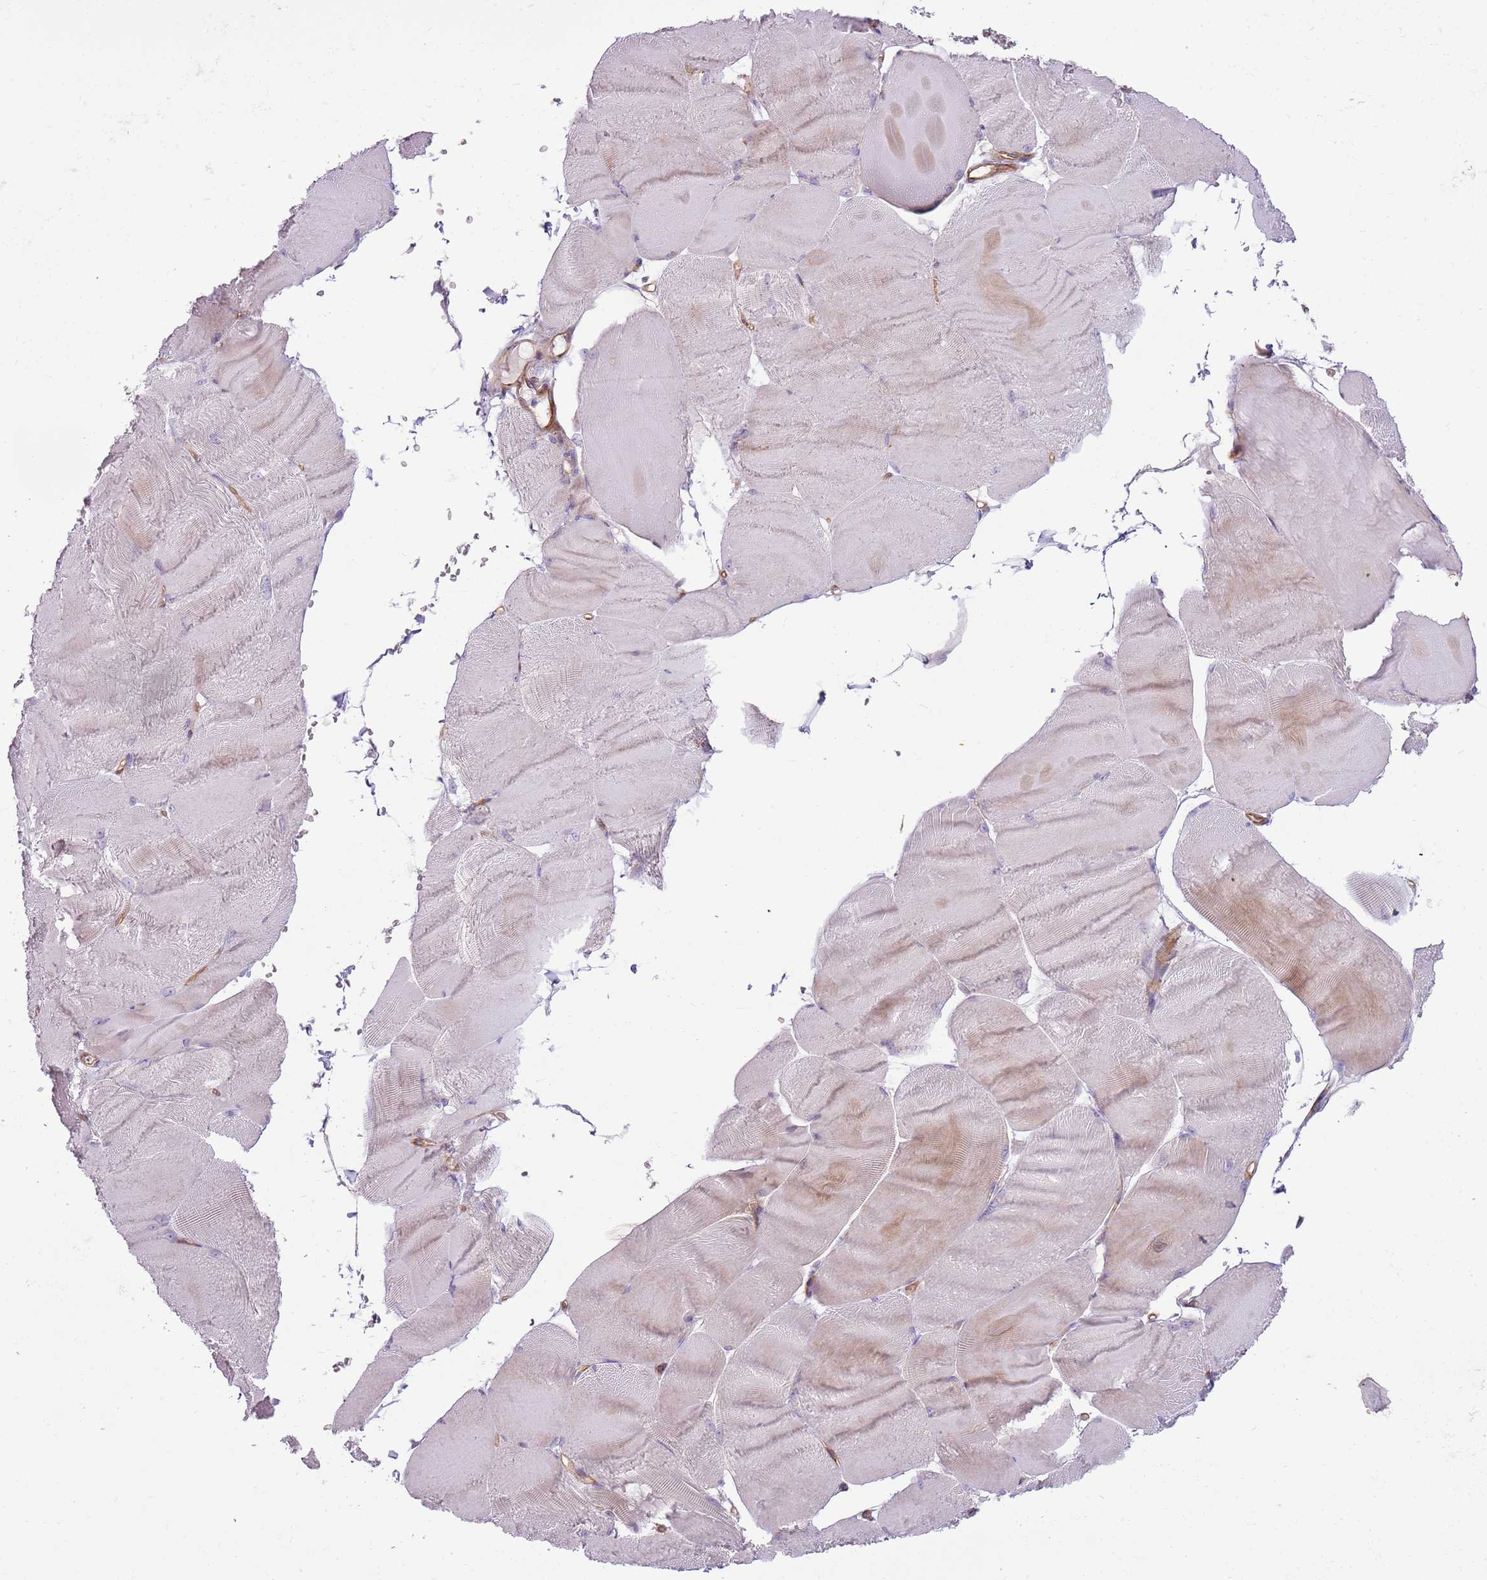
{"staining": {"intensity": "weak", "quantity": "<25%", "location": "cytoplasmic/membranous"}, "tissue": "skeletal muscle", "cell_type": "Myocytes", "image_type": "normal", "snomed": [{"axis": "morphology", "description": "Normal tissue, NOS"}, {"axis": "morphology", "description": "Basal cell carcinoma"}, {"axis": "topography", "description": "Skeletal muscle"}], "caption": "Myocytes are negative for brown protein staining in benign skeletal muscle. (Stains: DAB (3,3'-diaminobenzidine) immunohistochemistry with hematoxylin counter stain, Microscopy: brightfield microscopy at high magnification).", "gene": "MRO", "patient": {"sex": "female", "age": 64}}